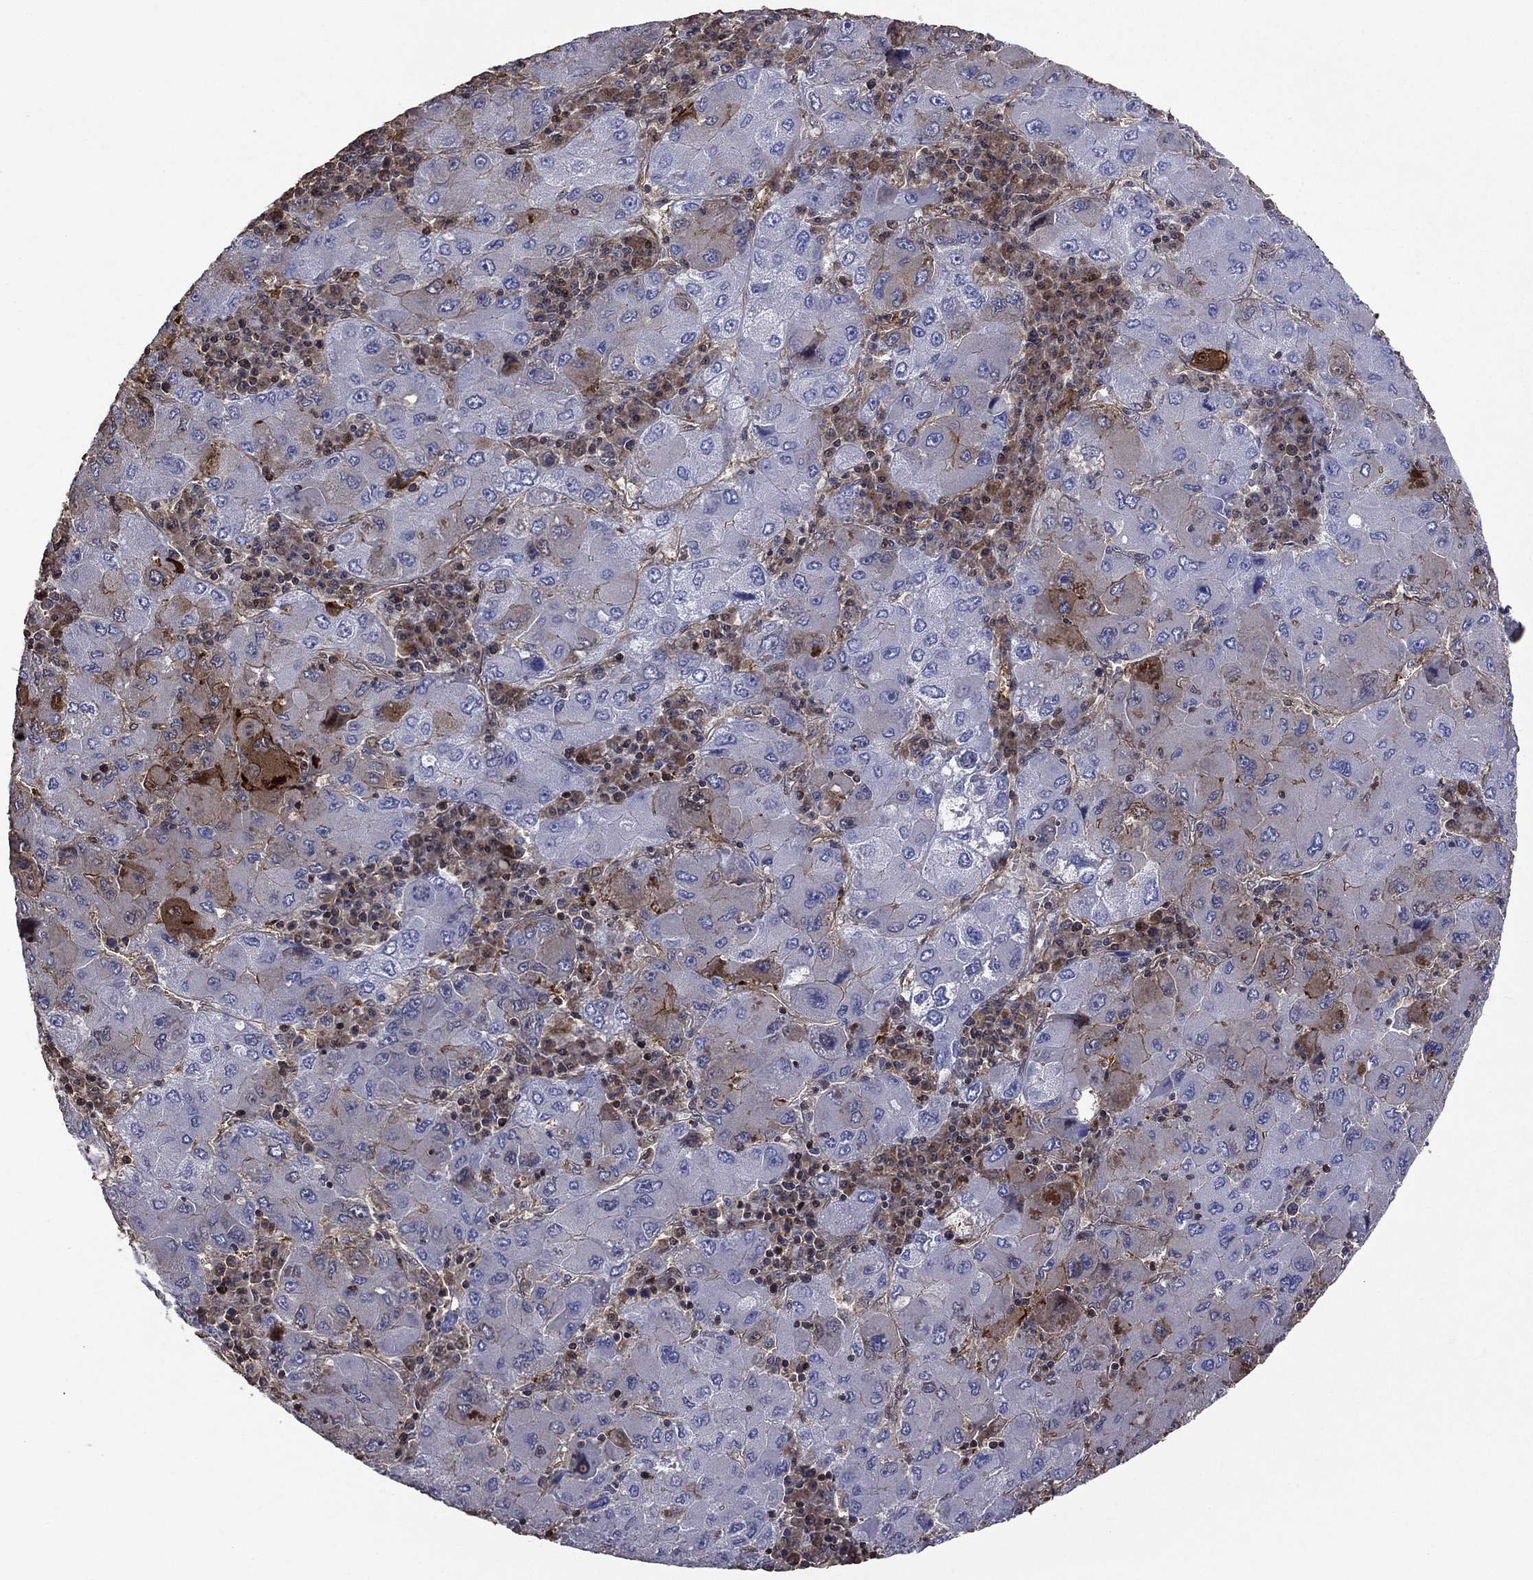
{"staining": {"intensity": "moderate", "quantity": "<25%", "location": "cytoplasmic/membranous"}, "tissue": "liver cancer", "cell_type": "Tumor cells", "image_type": "cancer", "snomed": [{"axis": "morphology", "description": "Carcinoma, Hepatocellular, NOS"}, {"axis": "topography", "description": "Liver"}], "caption": "Brown immunohistochemical staining in hepatocellular carcinoma (liver) reveals moderate cytoplasmic/membranous positivity in approximately <25% of tumor cells.", "gene": "DVL1", "patient": {"sex": "male", "age": 75}}